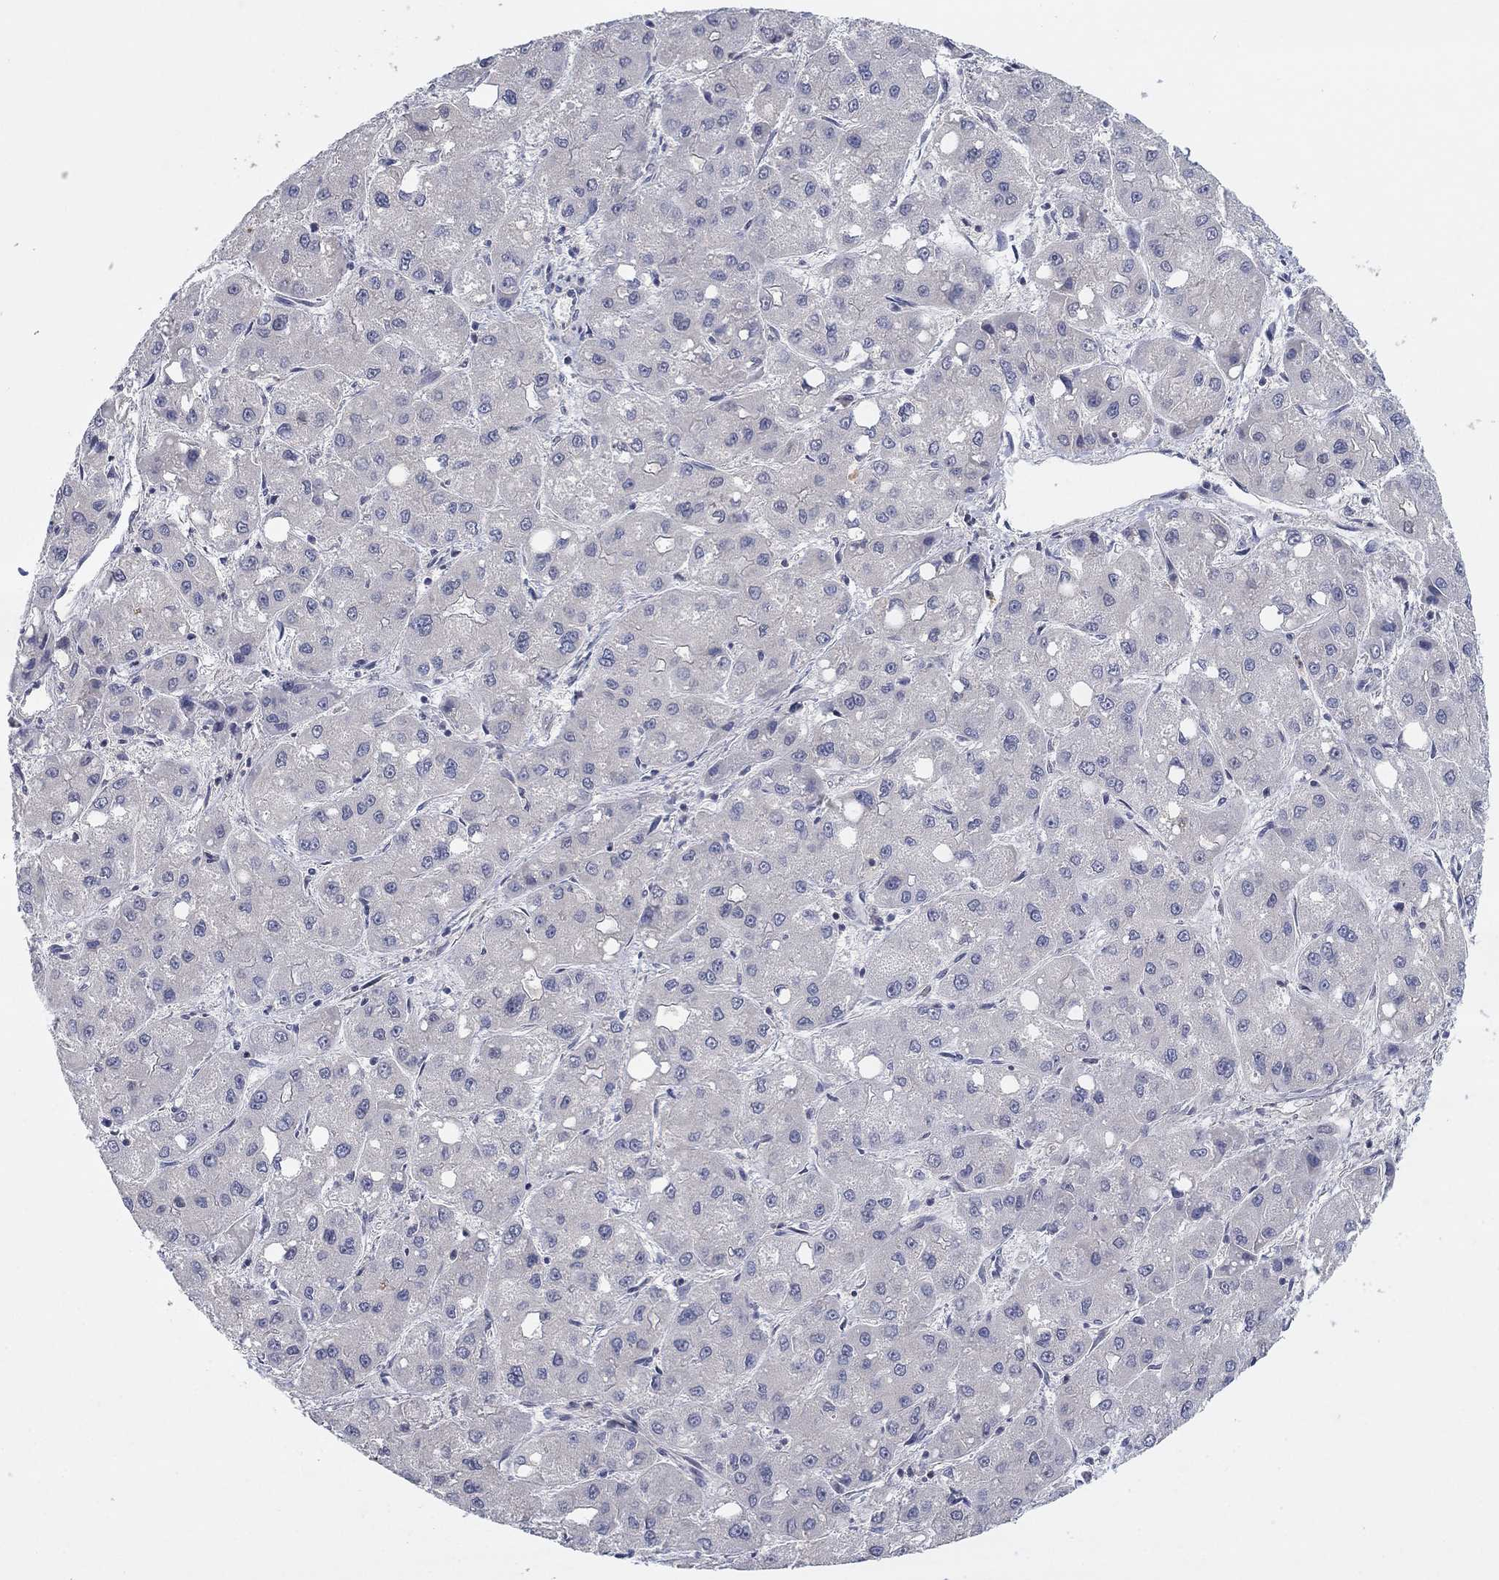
{"staining": {"intensity": "negative", "quantity": "none", "location": "none"}, "tissue": "liver cancer", "cell_type": "Tumor cells", "image_type": "cancer", "snomed": [{"axis": "morphology", "description": "Carcinoma, Hepatocellular, NOS"}, {"axis": "topography", "description": "Liver"}], "caption": "The image exhibits no staining of tumor cells in liver hepatocellular carcinoma. (Immunohistochemistry (ihc), brightfield microscopy, high magnification).", "gene": "AMN1", "patient": {"sex": "male", "age": 73}}